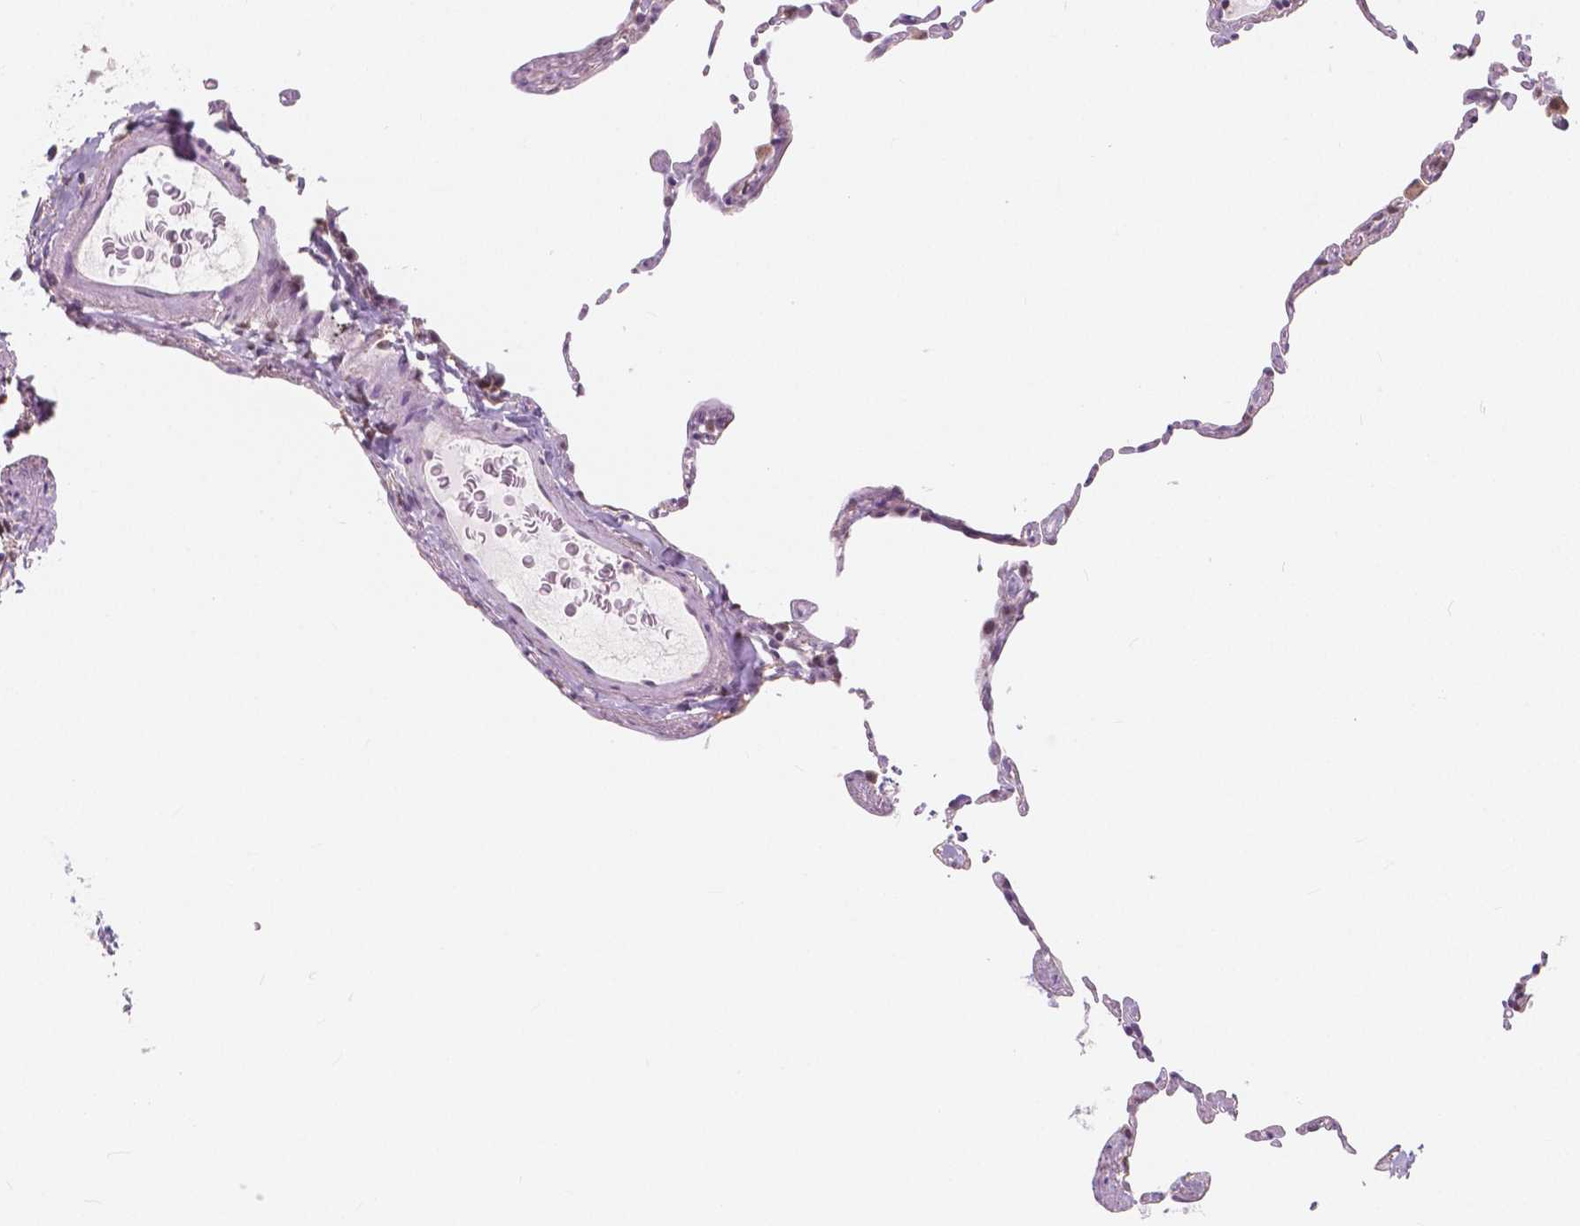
{"staining": {"intensity": "negative", "quantity": "none", "location": "none"}, "tissue": "lung", "cell_type": "Alveolar cells", "image_type": "normal", "snomed": [{"axis": "morphology", "description": "Normal tissue, NOS"}, {"axis": "topography", "description": "Lung"}], "caption": "High magnification brightfield microscopy of benign lung stained with DAB (3,3'-diaminobenzidine) (brown) and counterstained with hematoxylin (blue): alveolar cells show no significant staining. The staining is performed using DAB (3,3'-diaminobenzidine) brown chromogen with nuclei counter-stained in using hematoxylin.", "gene": "NOLC1", "patient": {"sex": "female", "age": 57}}